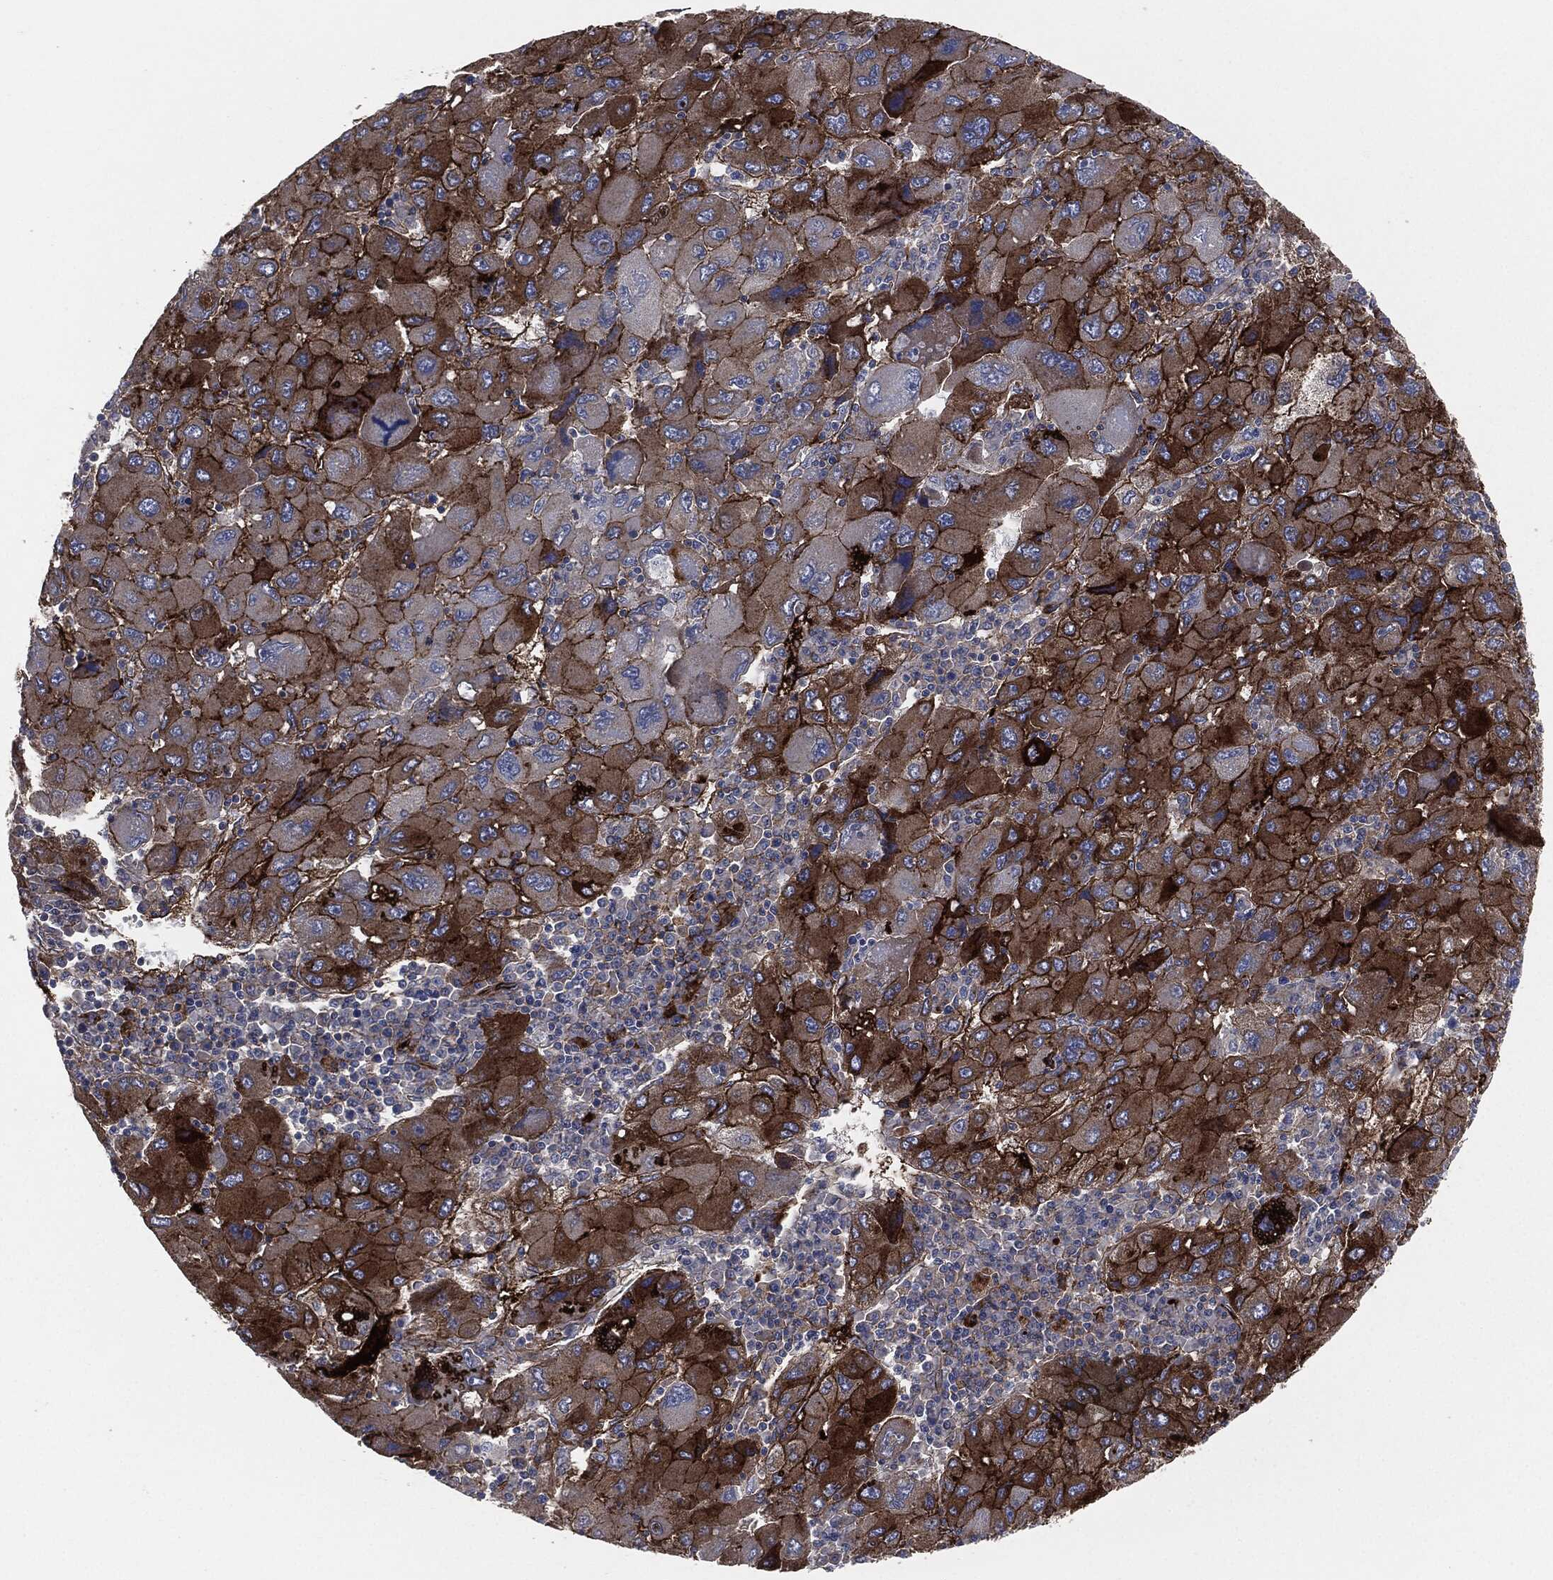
{"staining": {"intensity": "strong", "quantity": "25%-75%", "location": "cytoplasmic/membranous"}, "tissue": "liver cancer", "cell_type": "Tumor cells", "image_type": "cancer", "snomed": [{"axis": "morphology", "description": "Carcinoma, Hepatocellular, NOS"}, {"axis": "topography", "description": "Liver"}], "caption": "Human liver hepatocellular carcinoma stained with a protein marker reveals strong staining in tumor cells.", "gene": "APOB", "patient": {"sex": "male", "age": 75}}